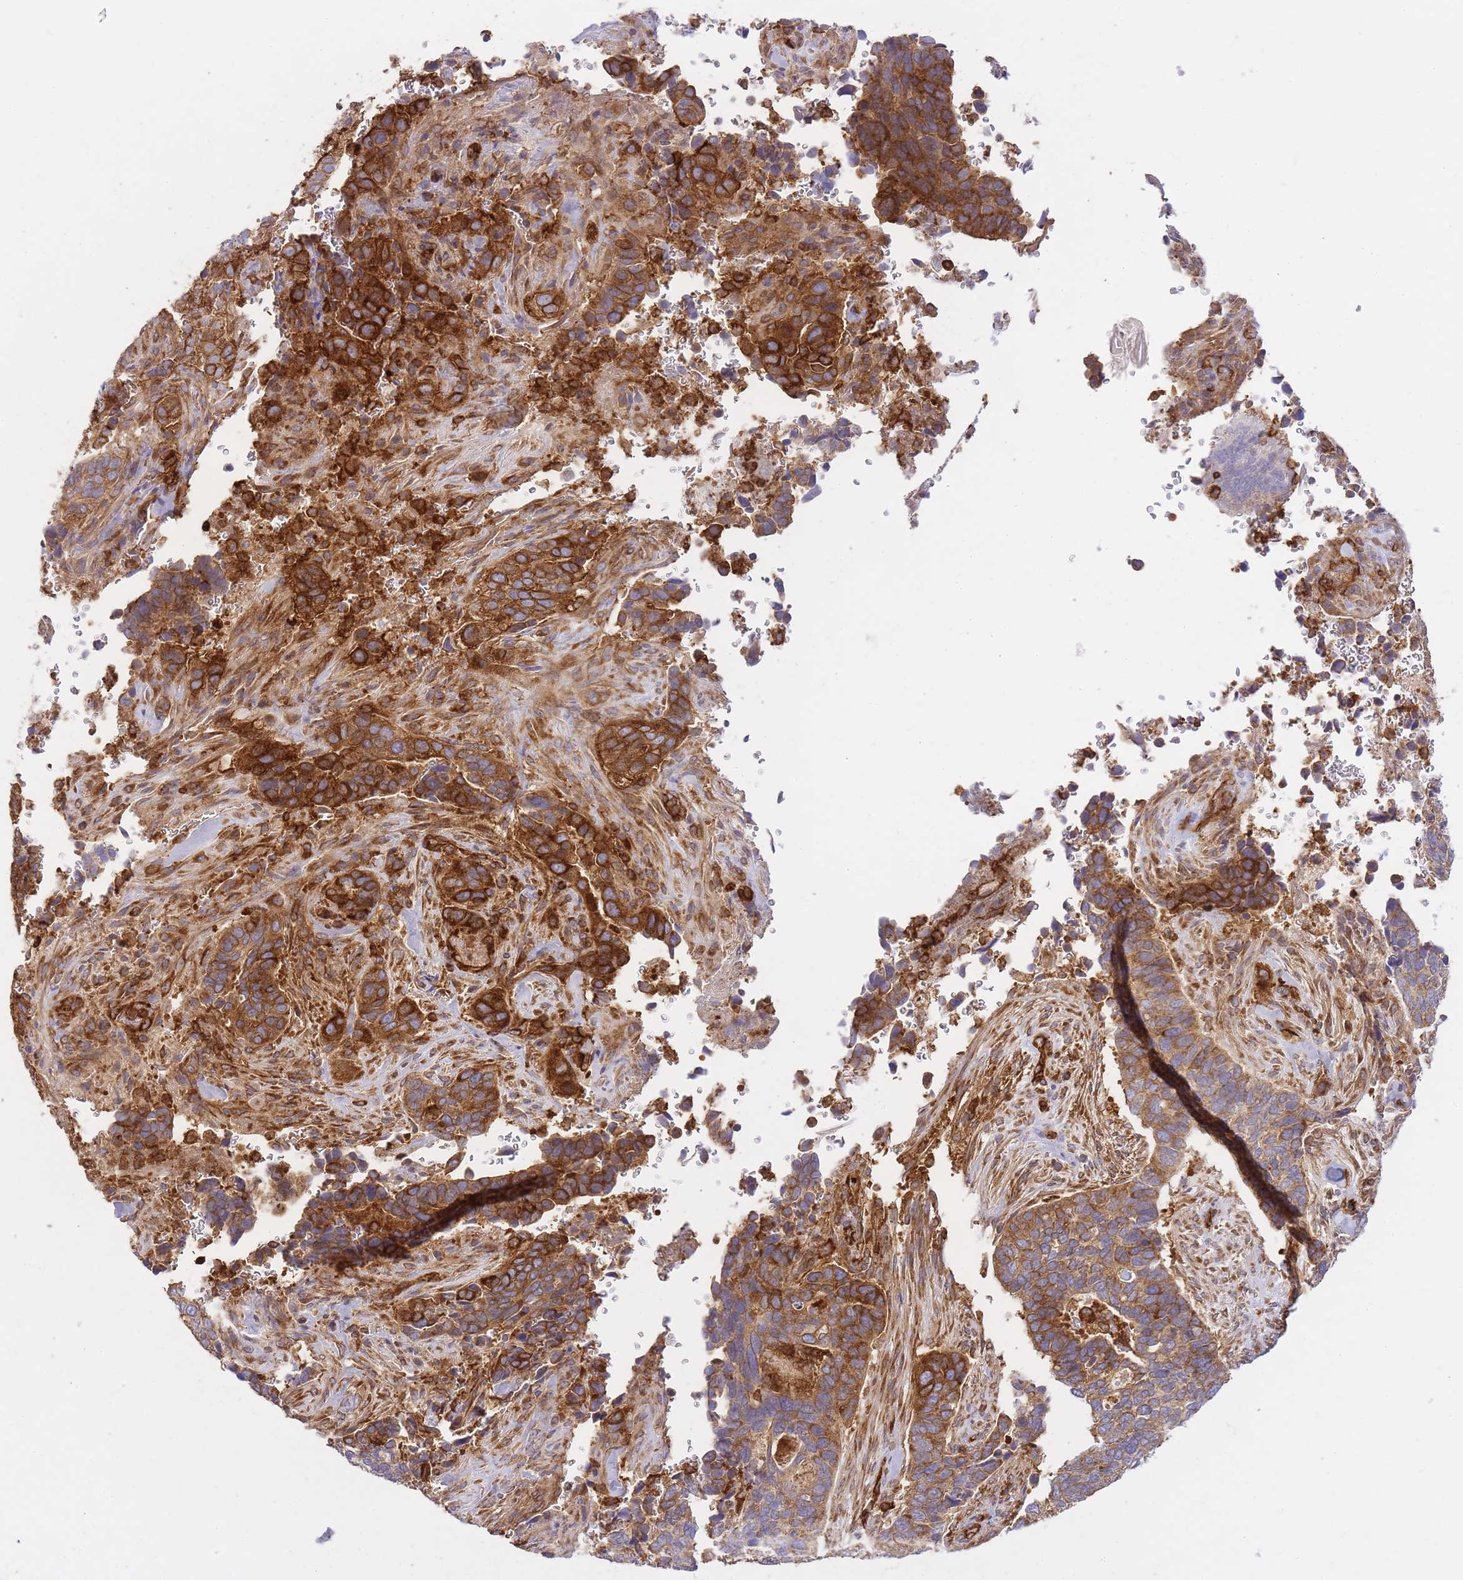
{"staining": {"intensity": "strong", "quantity": "<25%", "location": "cytoplasmic/membranous"}, "tissue": "cervical cancer", "cell_type": "Tumor cells", "image_type": "cancer", "snomed": [{"axis": "morphology", "description": "Squamous cell carcinoma, NOS"}, {"axis": "topography", "description": "Cervix"}], "caption": "Protein staining reveals strong cytoplasmic/membranous expression in about <25% of tumor cells in cervical cancer (squamous cell carcinoma). (brown staining indicates protein expression, while blue staining denotes nuclei).", "gene": "MSN", "patient": {"sex": "female", "age": 38}}